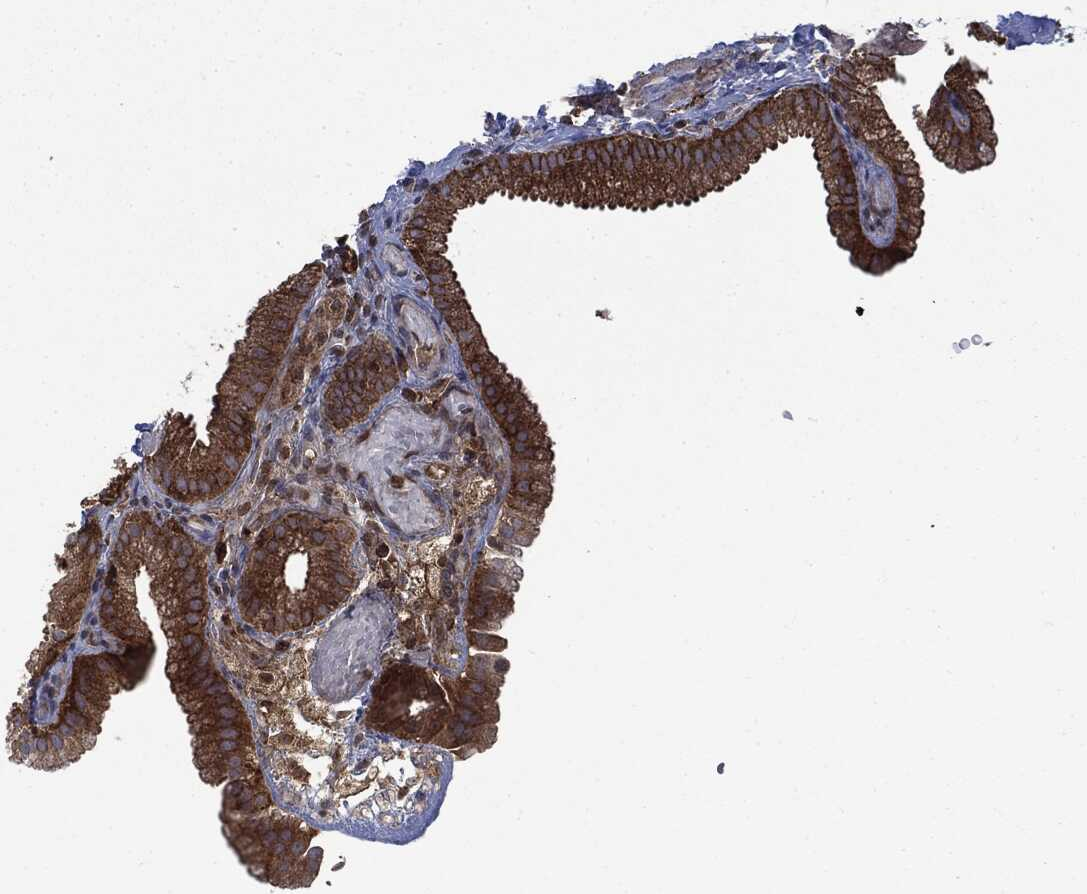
{"staining": {"intensity": "moderate", "quantity": ">75%", "location": "cytoplasmic/membranous"}, "tissue": "gallbladder", "cell_type": "Glandular cells", "image_type": "normal", "snomed": [{"axis": "morphology", "description": "Normal tissue, NOS"}, {"axis": "topography", "description": "Gallbladder"}, {"axis": "topography", "description": "Peripheral nerve tissue"}], "caption": "About >75% of glandular cells in normal gallbladder reveal moderate cytoplasmic/membranous protein staining as visualized by brown immunohistochemical staining.", "gene": "SNX5", "patient": {"sex": "female", "age": 45}}